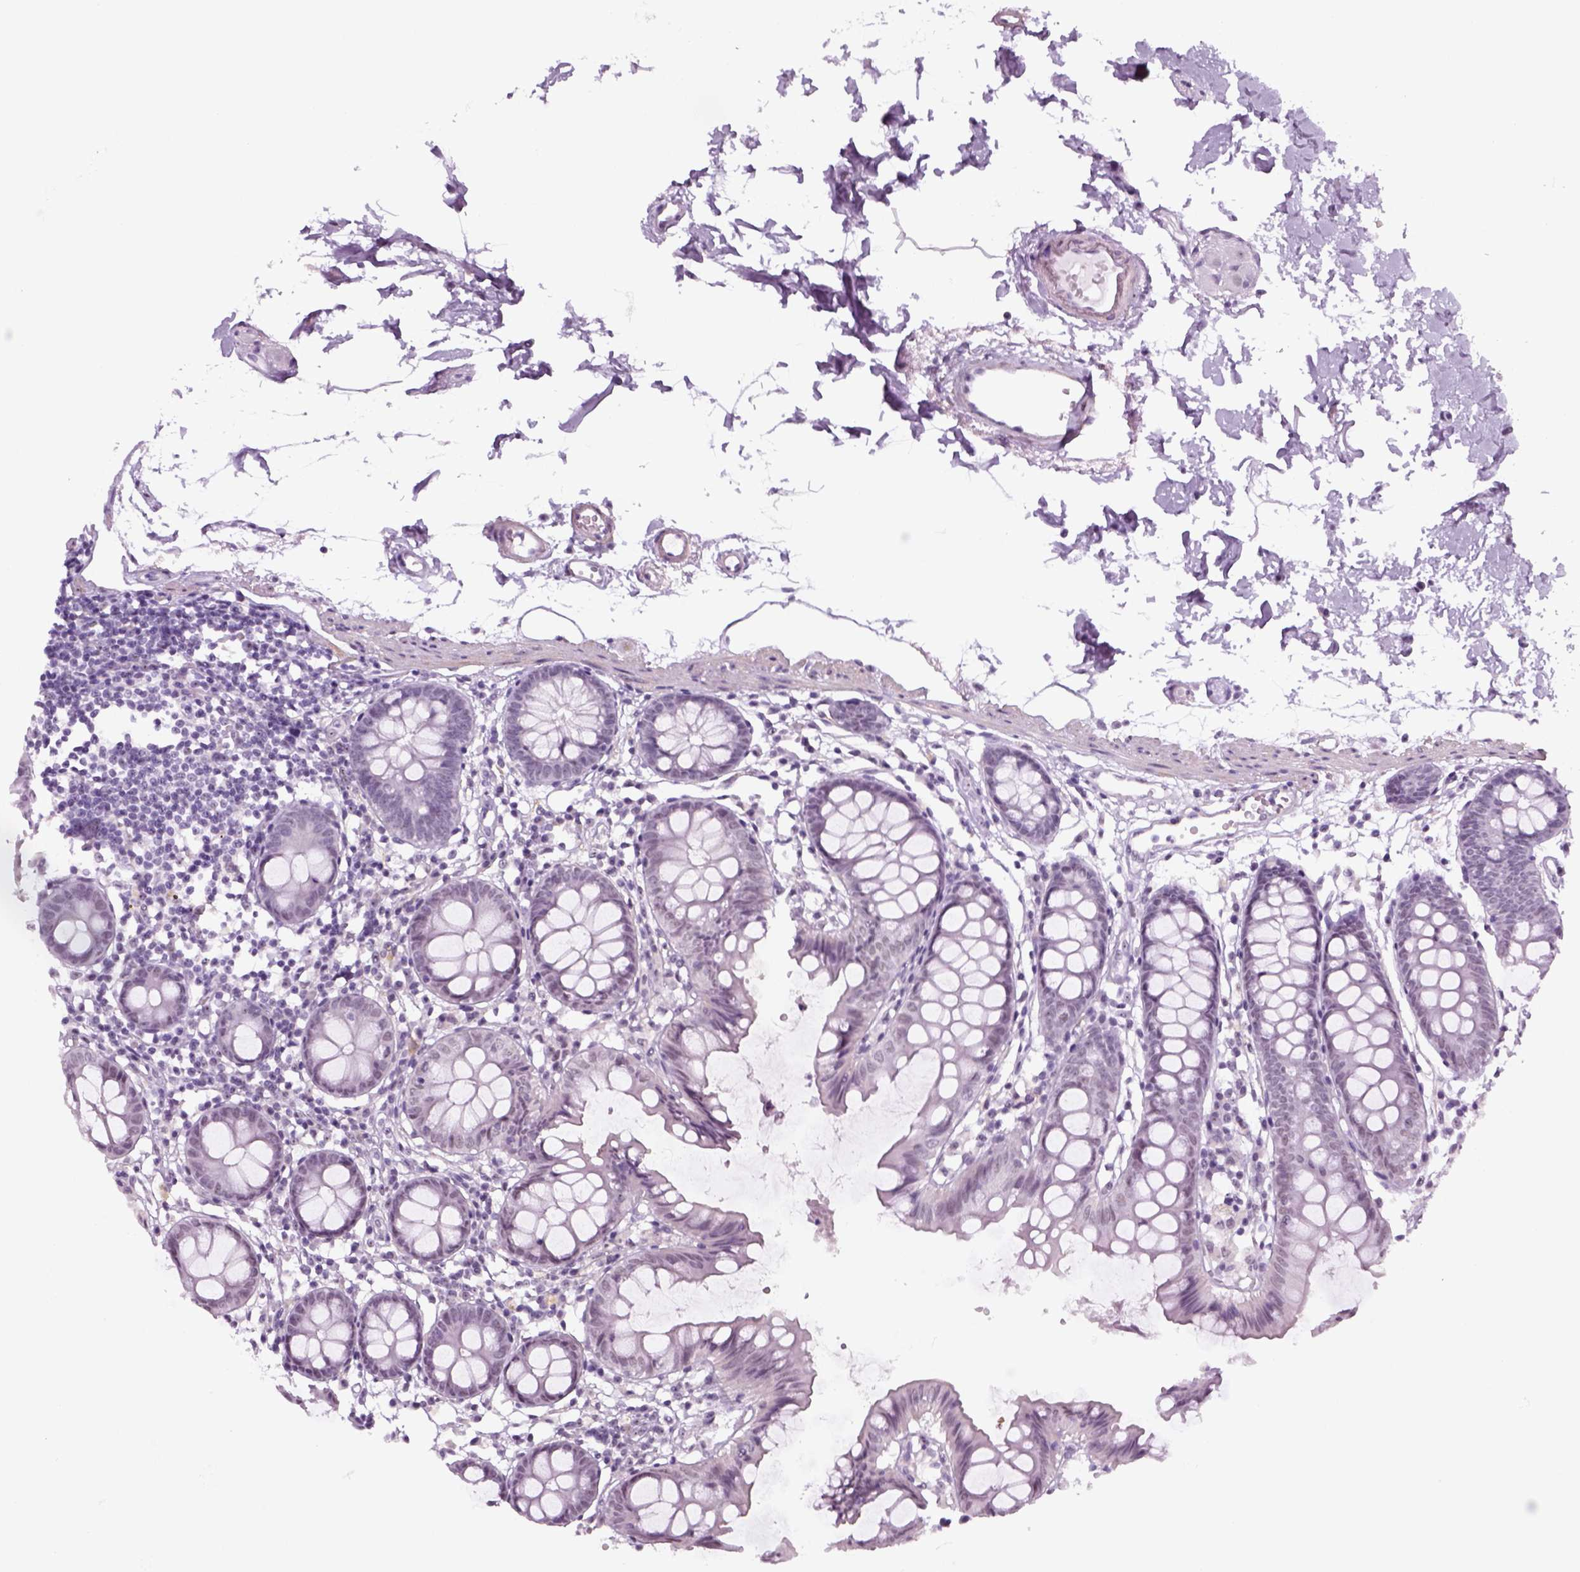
{"staining": {"intensity": "negative", "quantity": "none", "location": "none"}, "tissue": "colon", "cell_type": "Endothelial cells", "image_type": "normal", "snomed": [{"axis": "morphology", "description": "Normal tissue, NOS"}, {"axis": "topography", "description": "Colon"}], "caption": "IHC of normal human colon exhibits no staining in endothelial cells.", "gene": "ZNF865", "patient": {"sex": "female", "age": 84}}